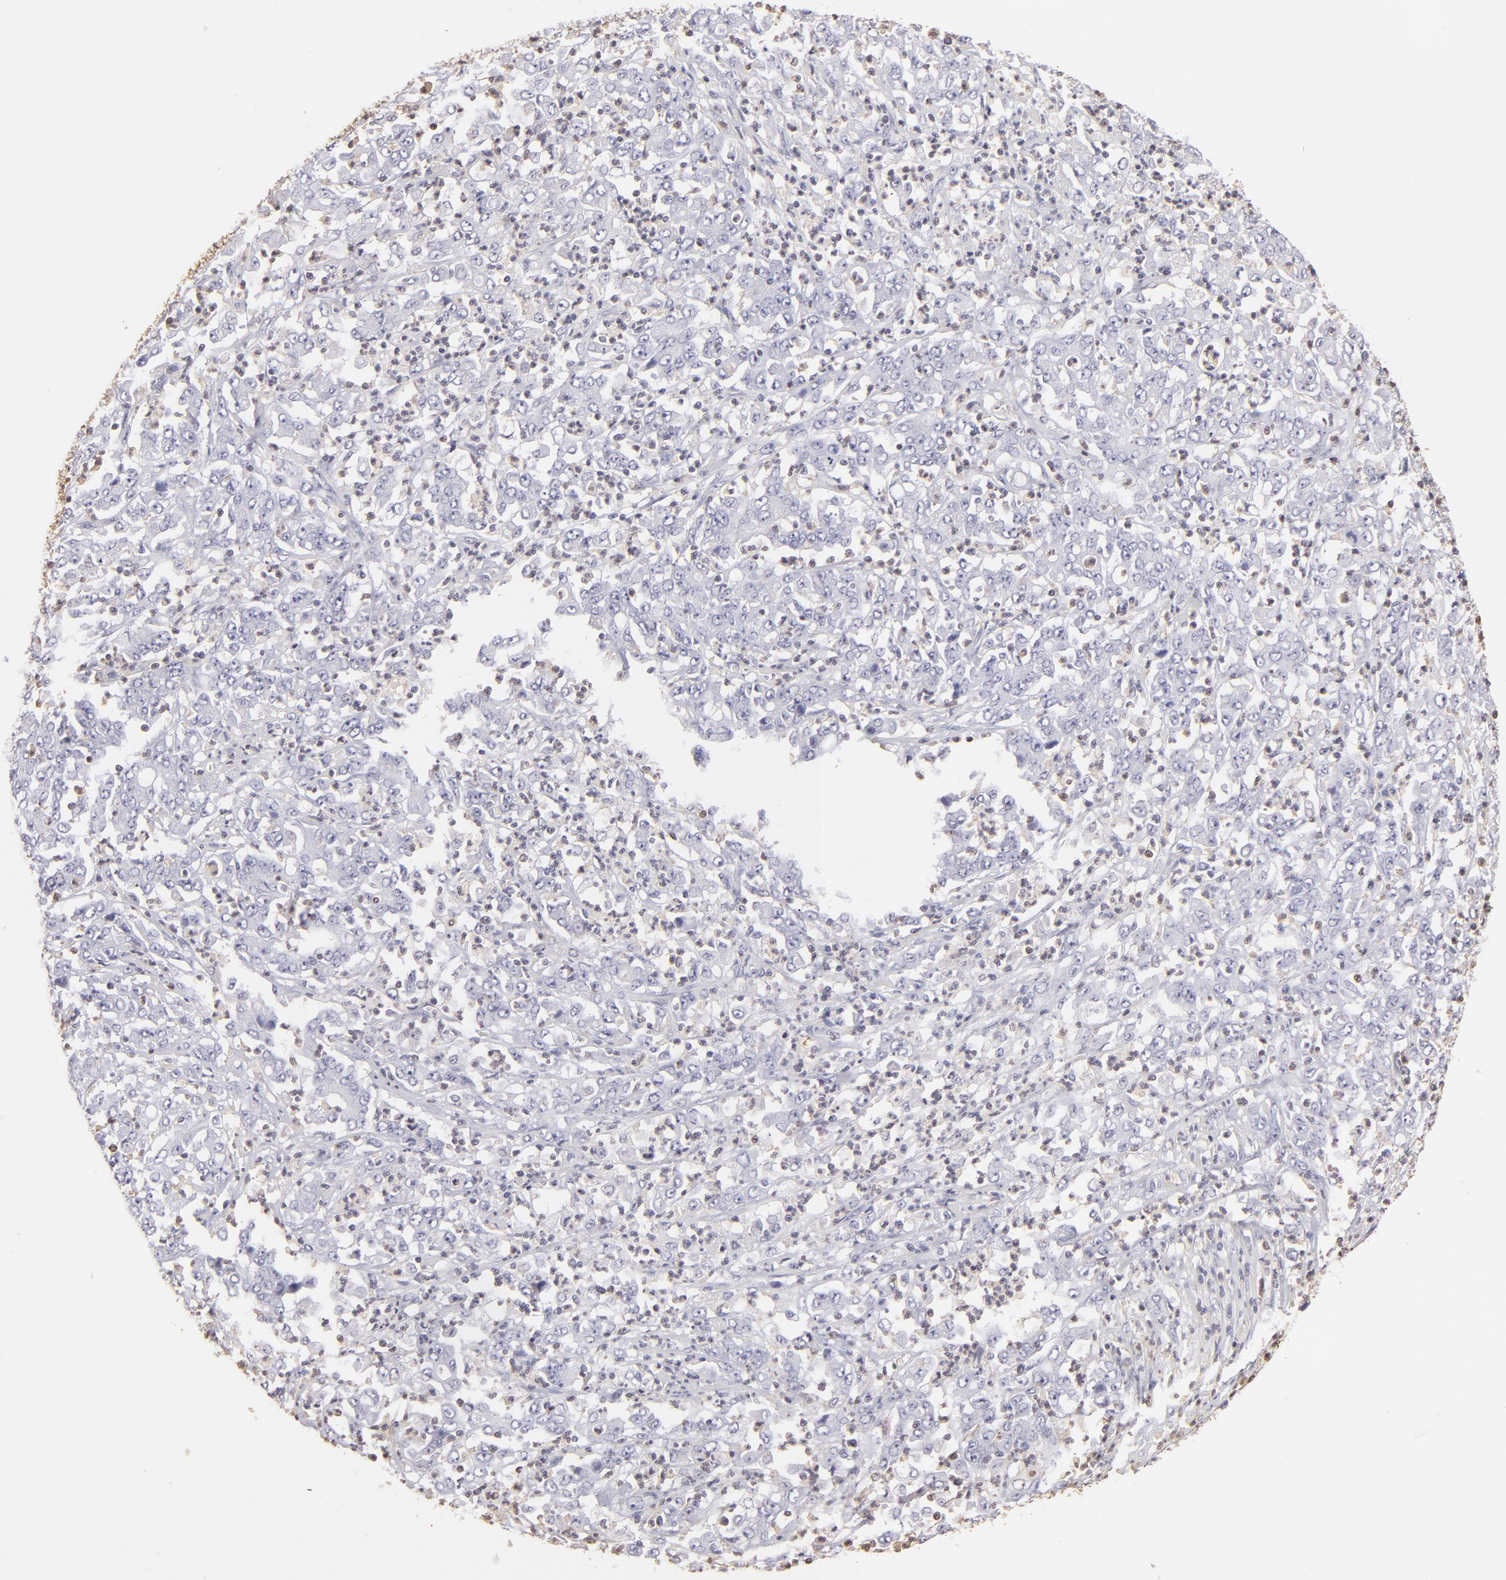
{"staining": {"intensity": "negative", "quantity": "none", "location": "none"}, "tissue": "stomach cancer", "cell_type": "Tumor cells", "image_type": "cancer", "snomed": [{"axis": "morphology", "description": "Adenocarcinoma, NOS"}, {"axis": "topography", "description": "Stomach, lower"}], "caption": "This histopathology image is of stomach cancer stained with immunohistochemistry to label a protein in brown with the nuclei are counter-stained blue. There is no expression in tumor cells.", "gene": "S100A2", "patient": {"sex": "female", "age": 71}}